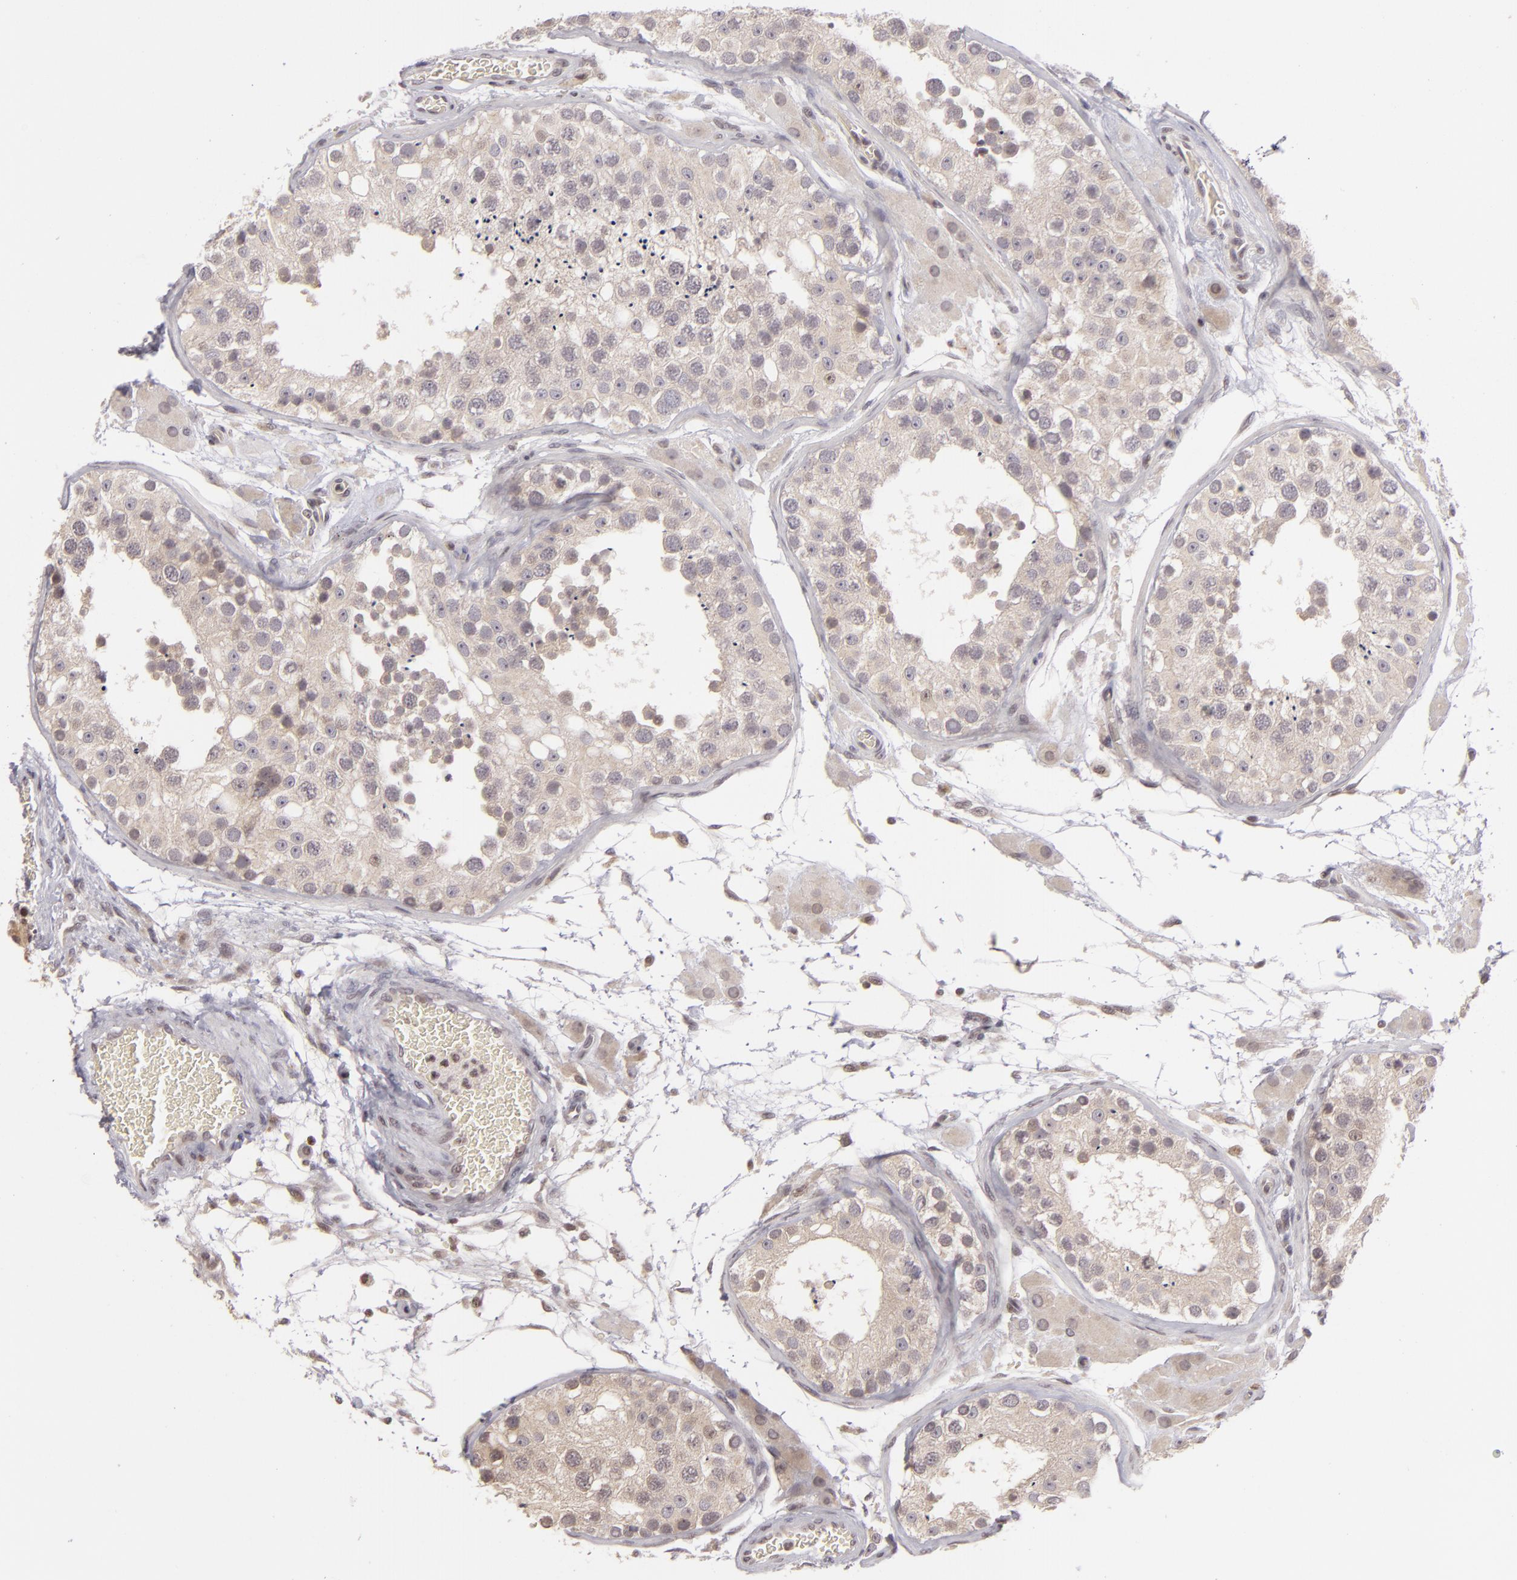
{"staining": {"intensity": "negative", "quantity": "none", "location": "none"}, "tissue": "testis", "cell_type": "Cells in seminiferous ducts", "image_type": "normal", "snomed": [{"axis": "morphology", "description": "Normal tissue, NOS"}, {"axis": "topography", "description": "Testis"}], "caption": "The histopathology image demonstrates no staining of cells in seminiferous ducts in benign testis. (Immunohistochemistry (ihc), brightfield microscopy, high magnification).", "gene": "AKAP6", "patient": {"sex": "male", "age": 26}}